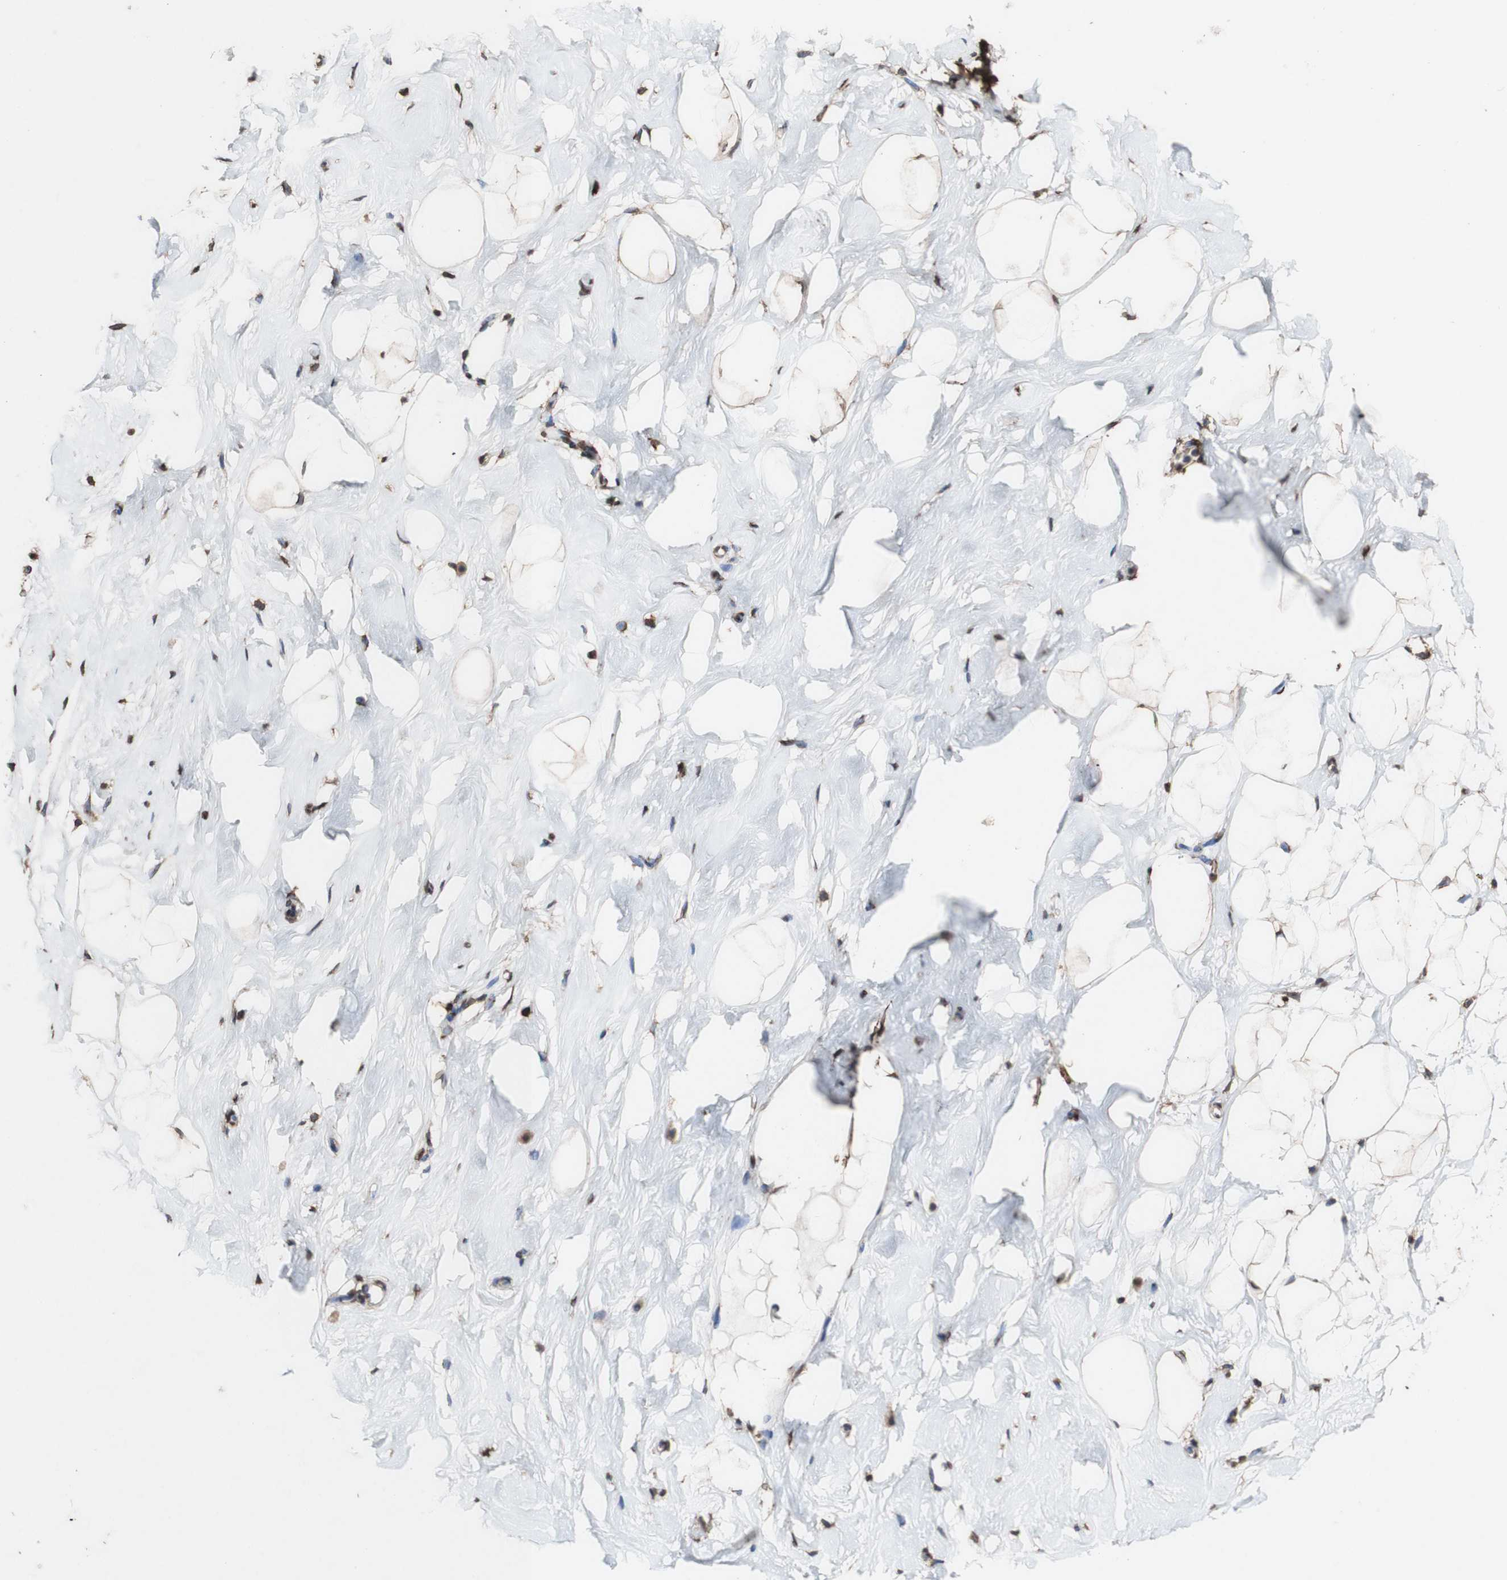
{"staining": {"intensity": "moderate", "quantity": "25%-75%", "location": "cytoplasmic/membranous,nuclear"}, "tissue": "breast", "cell_type": "Adipocytes", "image_type": "normal", "snomed": [{"axis": "morphology", "description": "Normal tissue, NOS"}, {"axis": "topography", "description": "Breast"}], "caption": "Breast stained for a protein displays moderate cytoplasmic/membranous,nuclear positivity in adipocytes. The protein of interest is stained brown, and the nuclei are stained in blue (DAB IHC with brightfield microscopy, high magnification).", "gene": "PIDD1", "patient": {"sex": "female", "age": 23}}